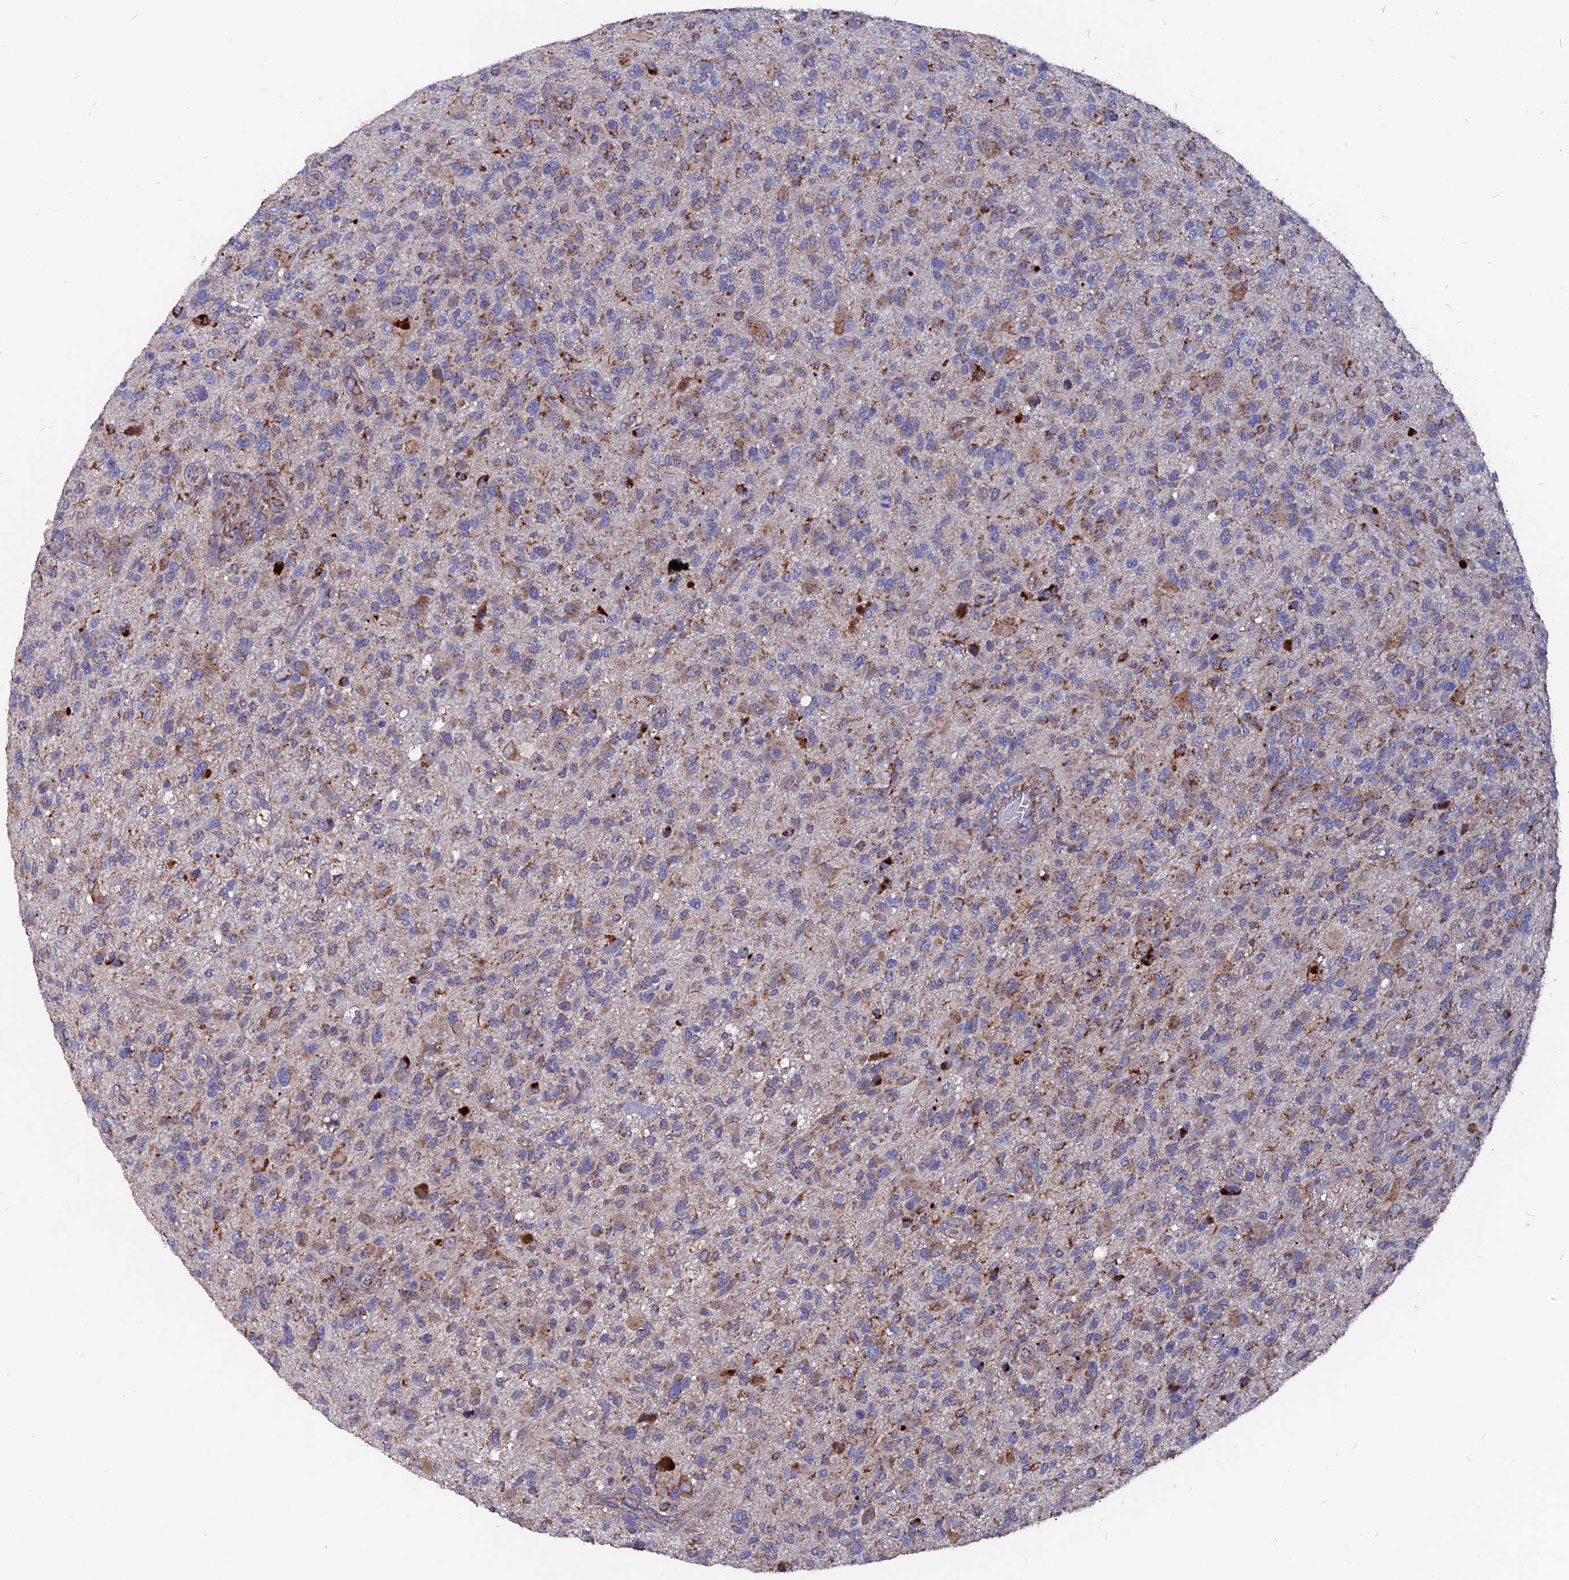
{"staining": {"intensity": "moderate", "quantity": "25%-75%", "location": "cytoplasmic/membranous"}, "tissue": "glioma", "cell_type": "Tumor cells", "image_type": "cancer", "snomed": [{"axis": "morphology", "description": "Glioma, malignant, High grade"}, {"axis": "topography", "description": "Brain"}], "caption": "Malignant high-grade glioma was stained to show a protein in brown. There is medium levels of moderate cytoplasmic/membranous staining in about 25%-75% of tumor cells. Nuclei are stained in blue.", "gene": "TGFA", "patient": {"sex": "male", "age": 47}}